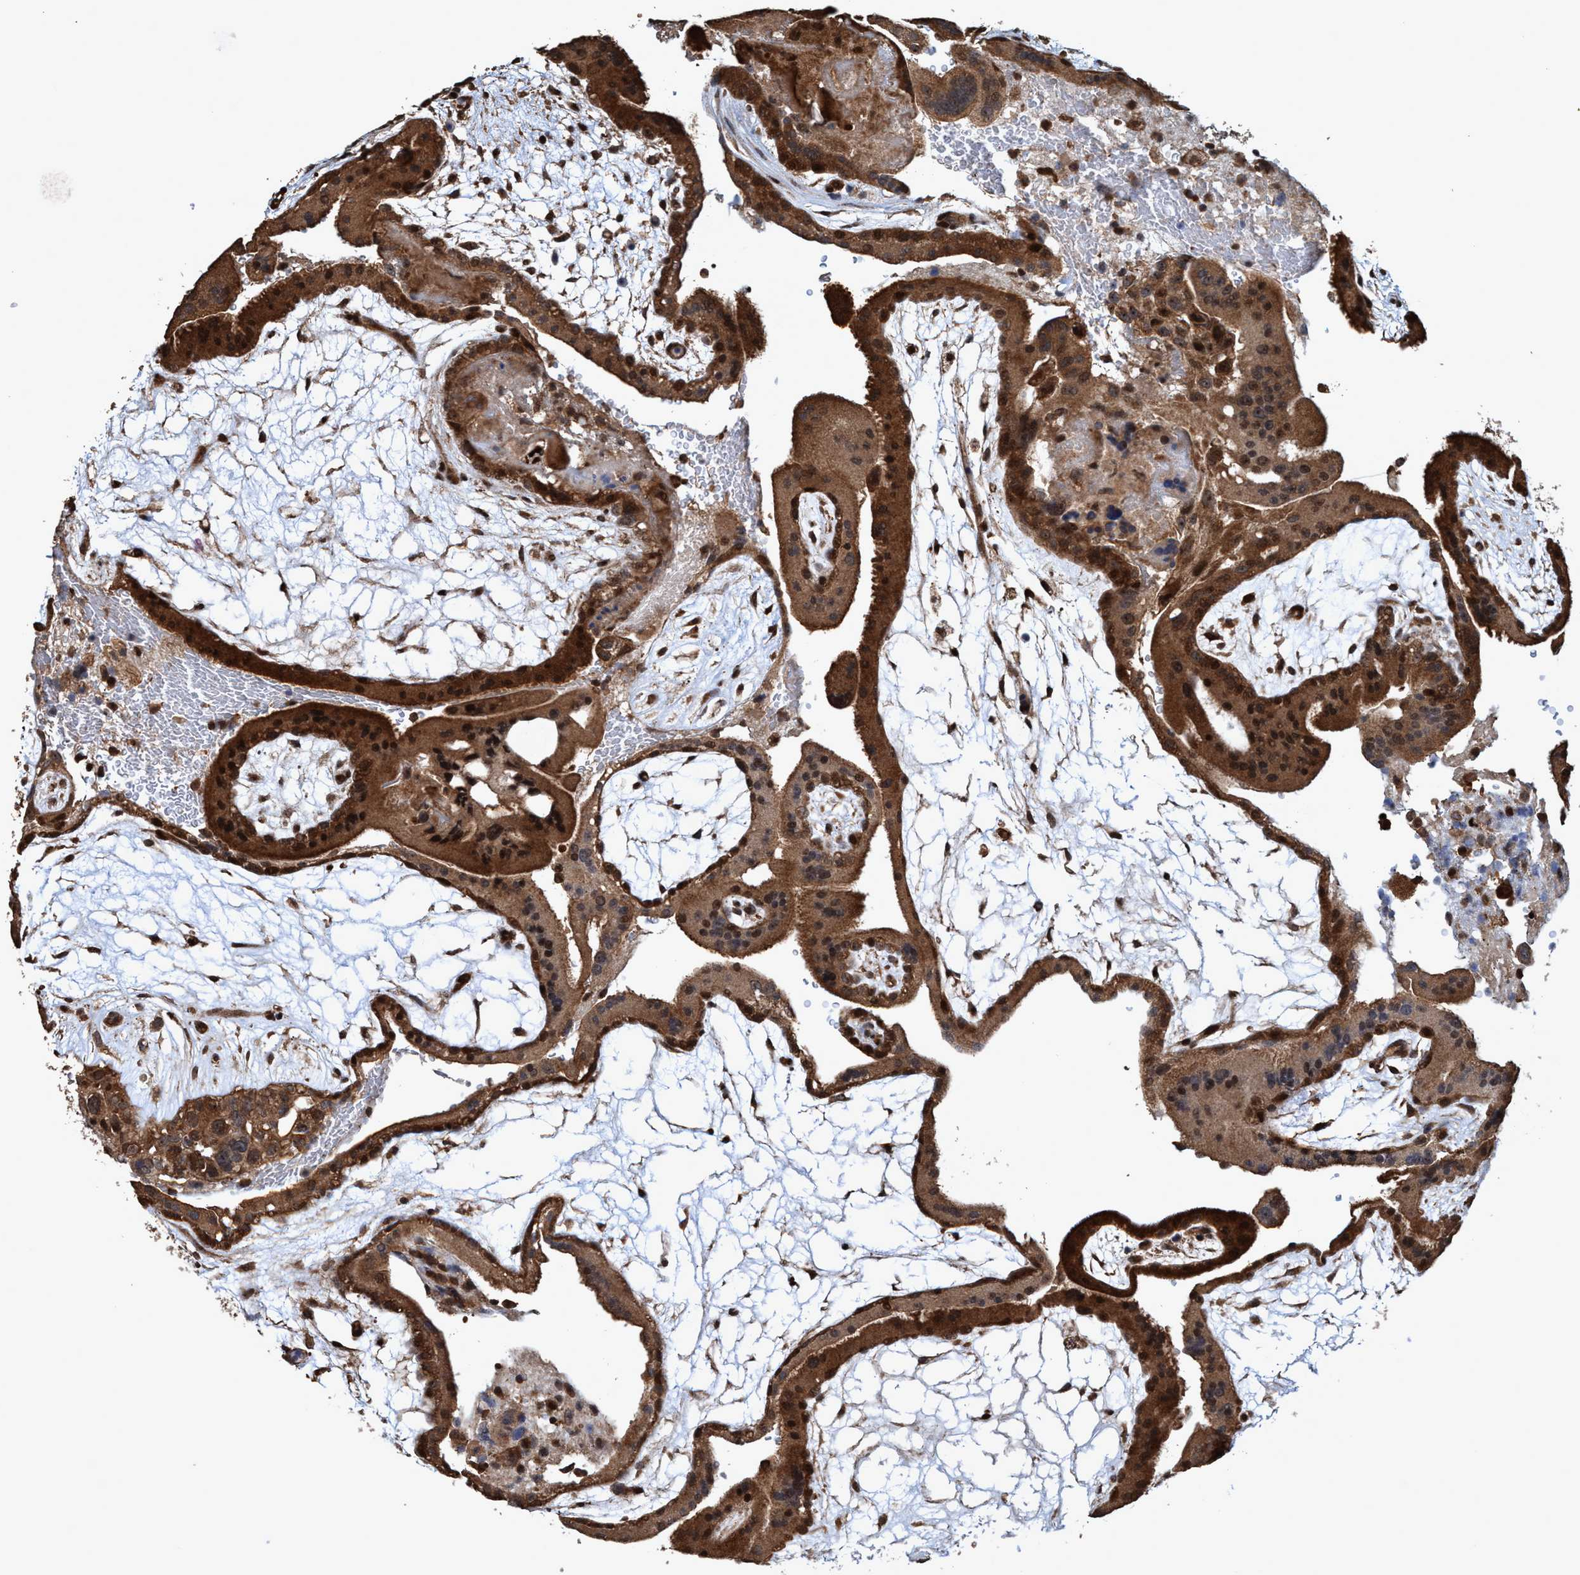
{"staining": {"intensity": "strong", "quantity": ">75%", "location": "cytoplasmic/membranous,nuclear"}, "tissue": "placenta", "cell_type": "Trophoblastic cells", "image_type": "normal", "snomed": [{"axis": "morphology", "description": "Normal tissue, NOS"}, {"axis": "topography", "description": "Placenta"}], "caption": "This photomicrograph displays immunohistochemistry staining of unremarkable human placenta, with high strong cytoplasmic/membranous,nuclear positivity in approximately >75% of trophoblastic cells.", "gene": "TRPC7", "patient": {"sex": "female", "age": 19}}